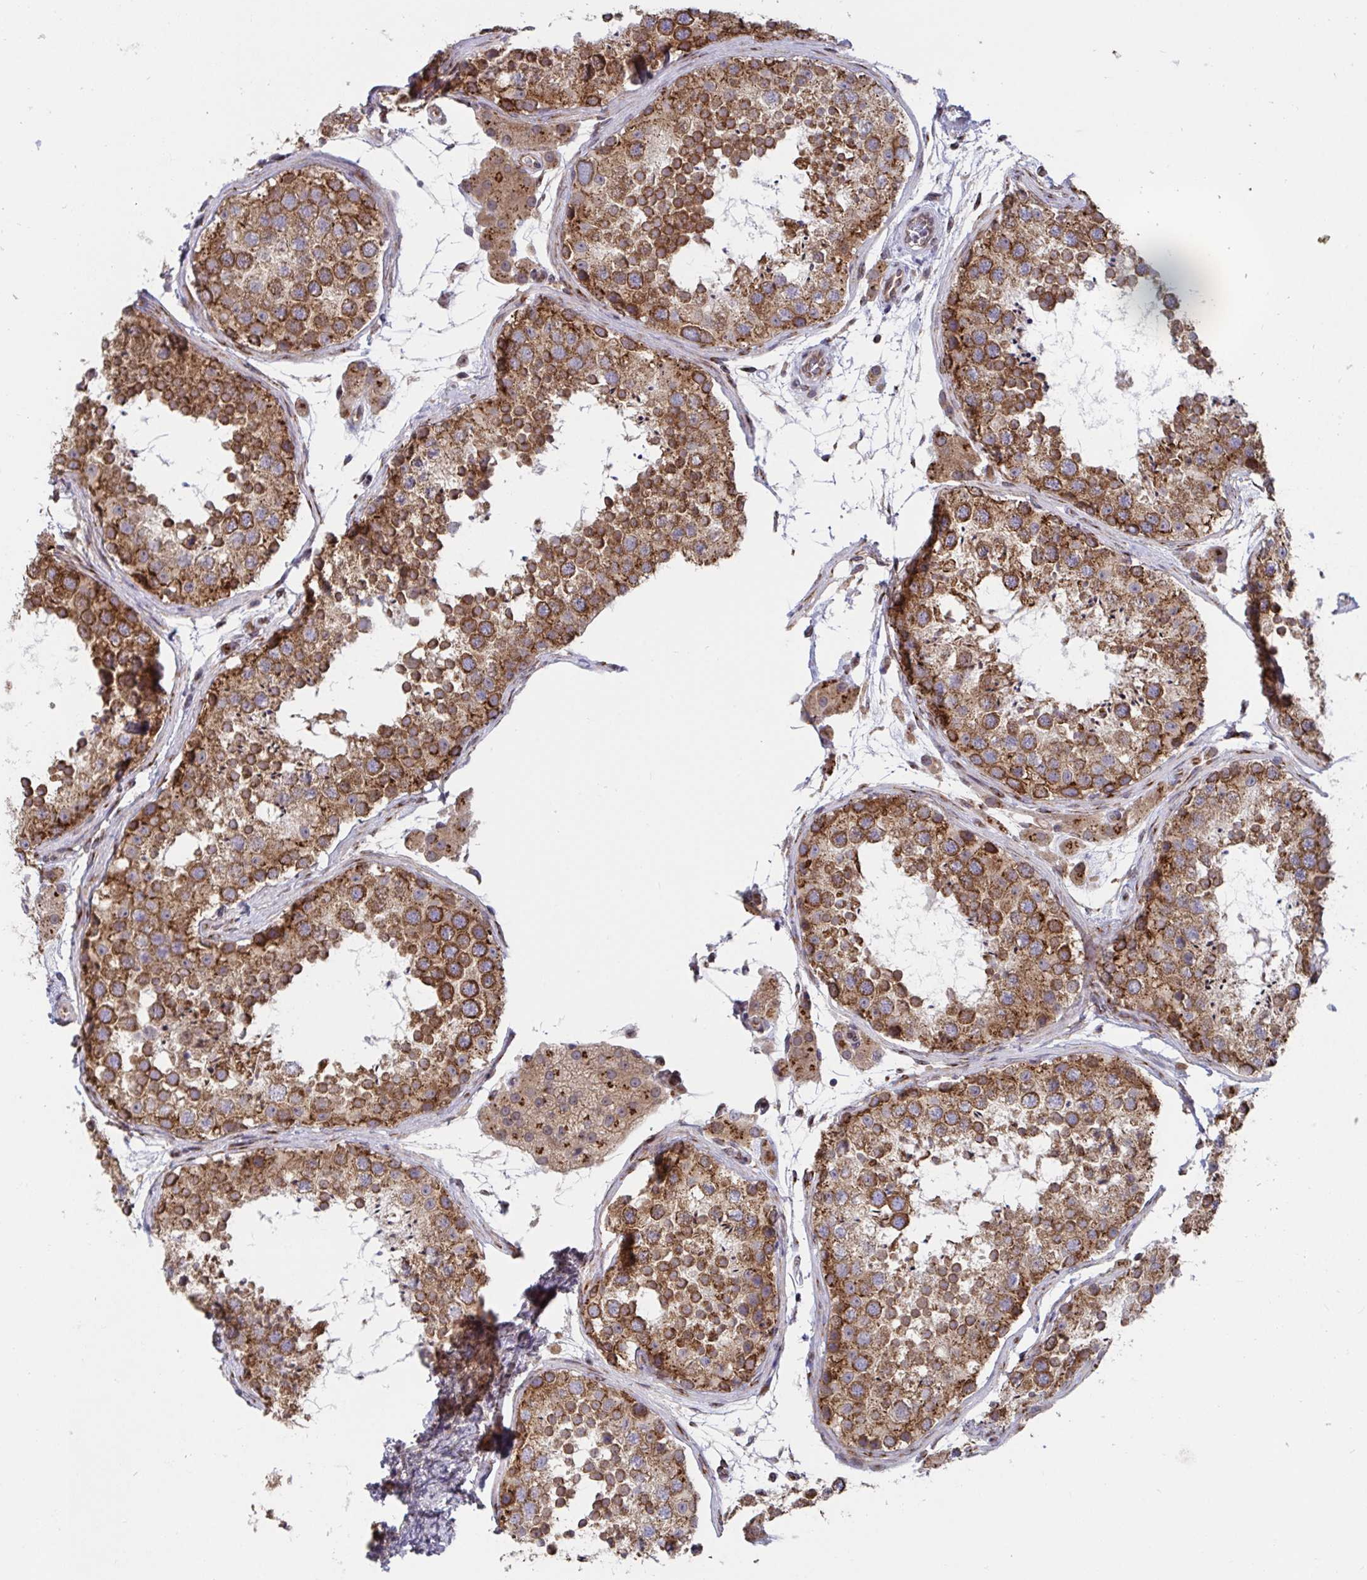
{"staining": {"intensity": "strong", "quantity": ">75%", "location": "cytoplasmic/membranous"}, "tissue": "testis", "cell_type": "Cells in seminiferous ducts", "image_type": "normal", "snomed": [{"axis": "morphology", "description": "Normal tissue, NOS"}, {"axis": "topography", "description": "Testis"}], "caption": "A photomicrograph showing strong cytoplasmic/membranous staining in about >75% of cells in seminiferous ducts in benign testis, as visualized by brown immunohistochemical staining.", "gene": "ATP5MJ", "patient": {"sex": "male", "age": 41}}